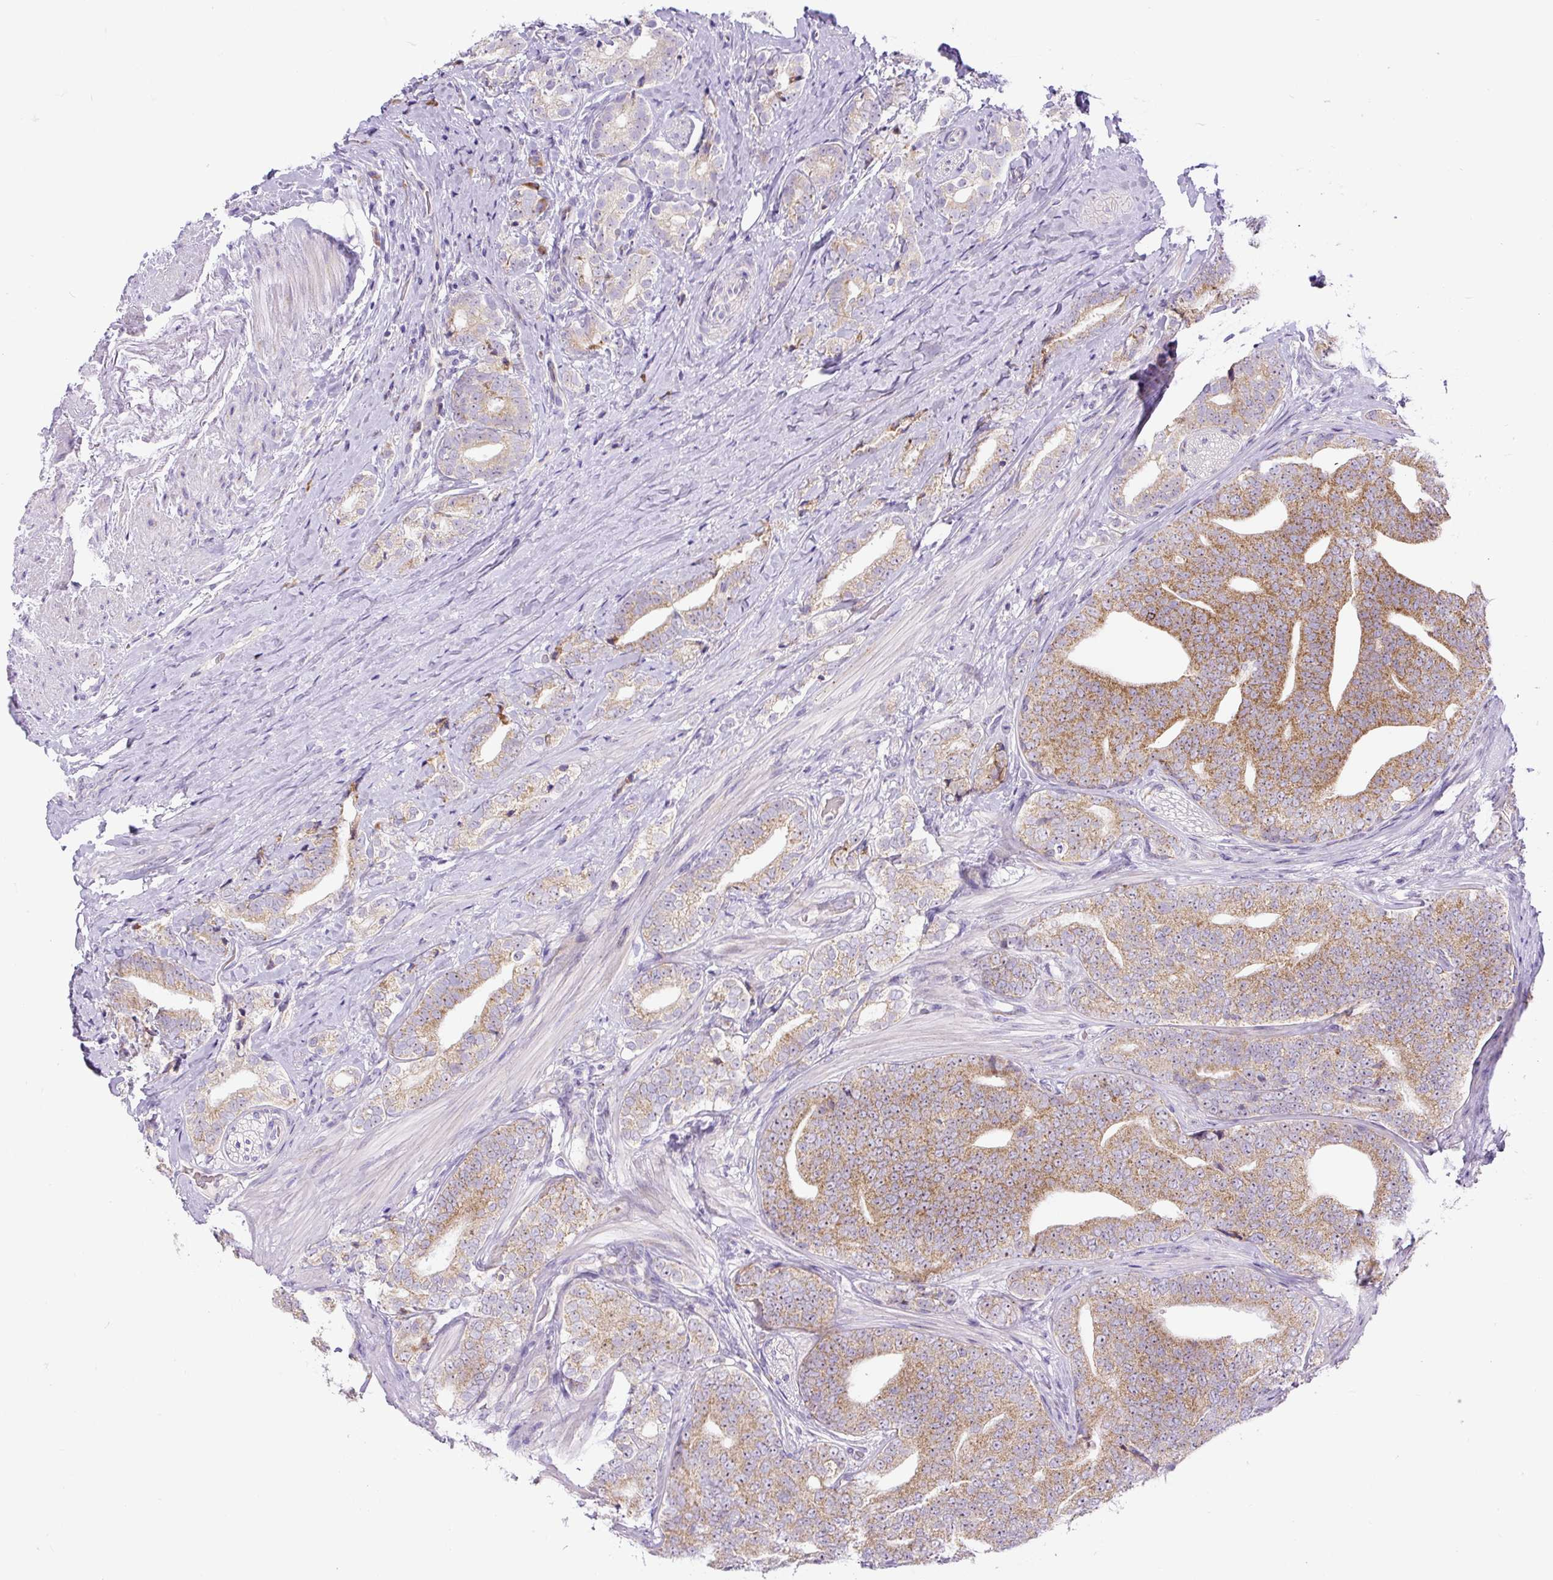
{"staining": {"intensity": "moderate", "quantity": "25%-75%", "location": "cytoplasmic/membranous"}, "tissue": "prostate cancer", "cell_type": "Tumor cells", "image_type": "cancer", "snomed": [{"axis": "morphology", "description": "Adenocarcinoma, High grade"}, {"axis": "topography", "description": "Prostate"}], "caption": "DAB immunohistochemical staining of prostate high-grade adenocarcinoma exhibits moderate cytoplasmic/membranous protein expression in about 25%-75% of tumor cells.", "gene": "ZNF596", "patient": {"sex": "male", "age": 72}}